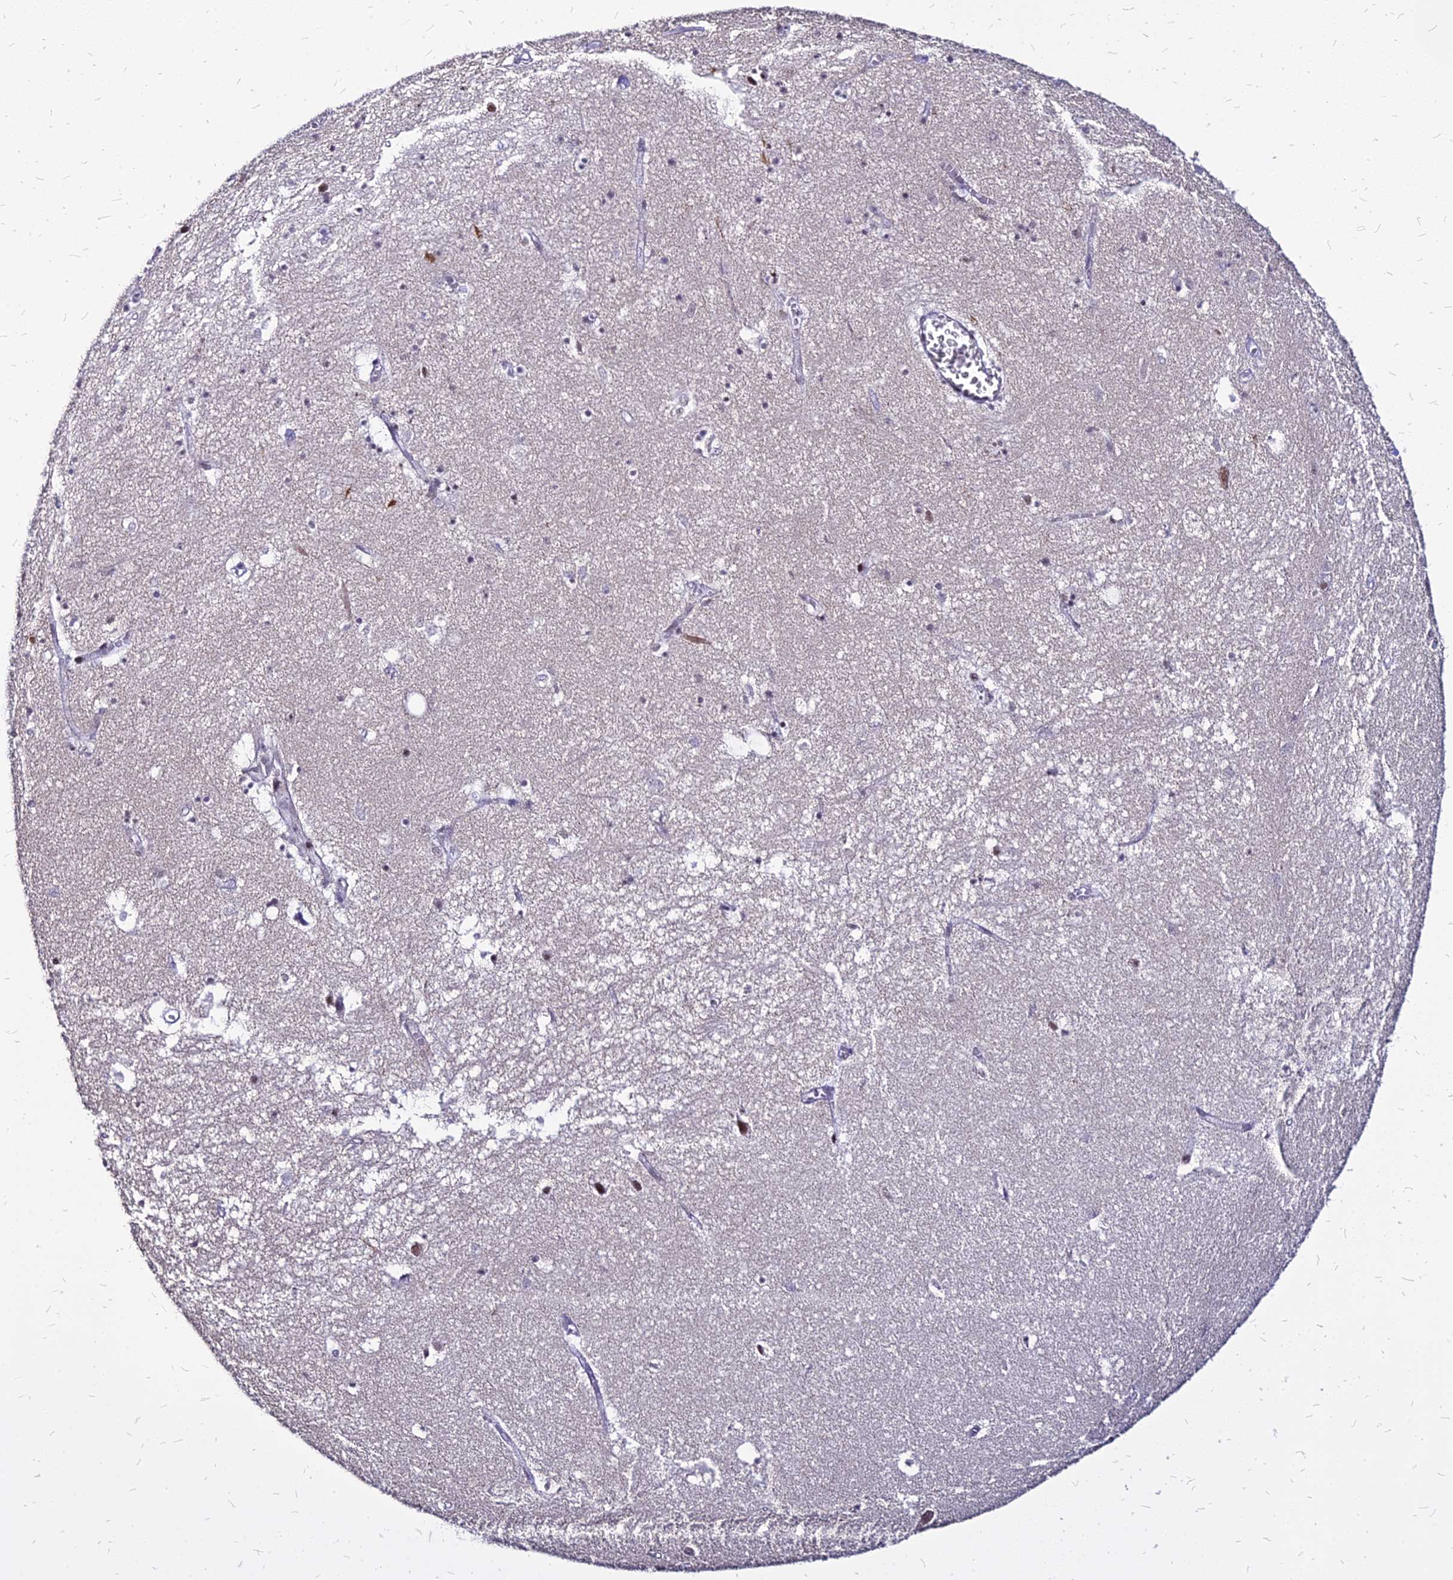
{"staining": {"intensity": "negative", "quantity": "none", "location": "none"}, "tissue": "hippocampus", "cell_type": "Glial cells", "image_type": "normal", "snomed": [{"axis": "morphology", "description": "Normal tissue, NOS"}, {"axis": "topography", "description": "Hippocampus"}], "caption": "Immunohistochemistry (IHC) of unremarkable human hippocampus exhibits no positivity in glial cells.", "gene": "FDX2", "patient": {"sex": "female", "age": 64}}